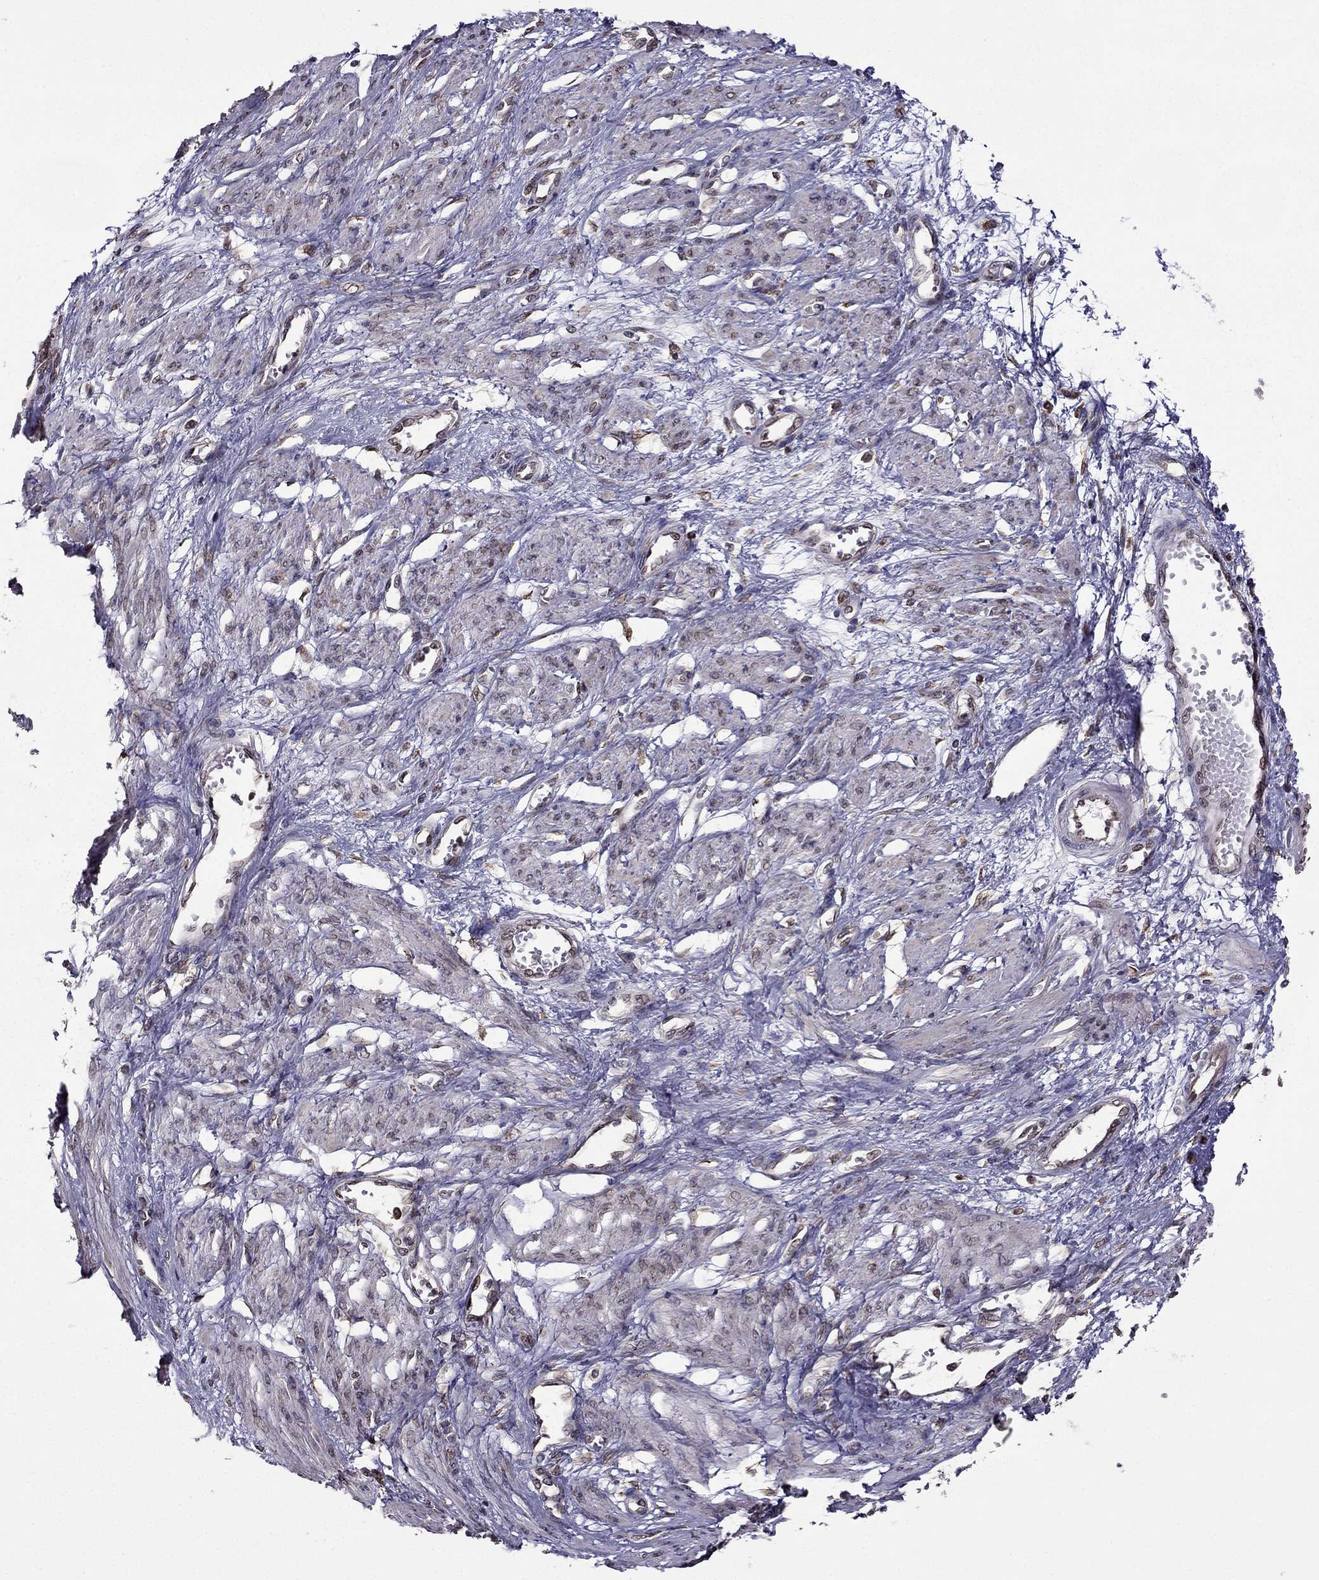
{"staining": {"intensity": "negative", "quantity": "none", "location": "none"}, "tissue": "smooth muscle", "cell_type": "Smooth muscle cells", "image_type": "normal", "snomed": [{"axis": "morphology", "description": "Normal tissue, NOS"}, {"axis": "topography", "description": "Smooth muscle"}, {"axis": "topography", "description": "Uterus"}], "caption": "Human smooth muscle stained for a protein using immunohistochemistry shows no positivity in smooth muscle cells.", "gene": "IKBIP", "patient": {"sex": "female", "age": 39}}